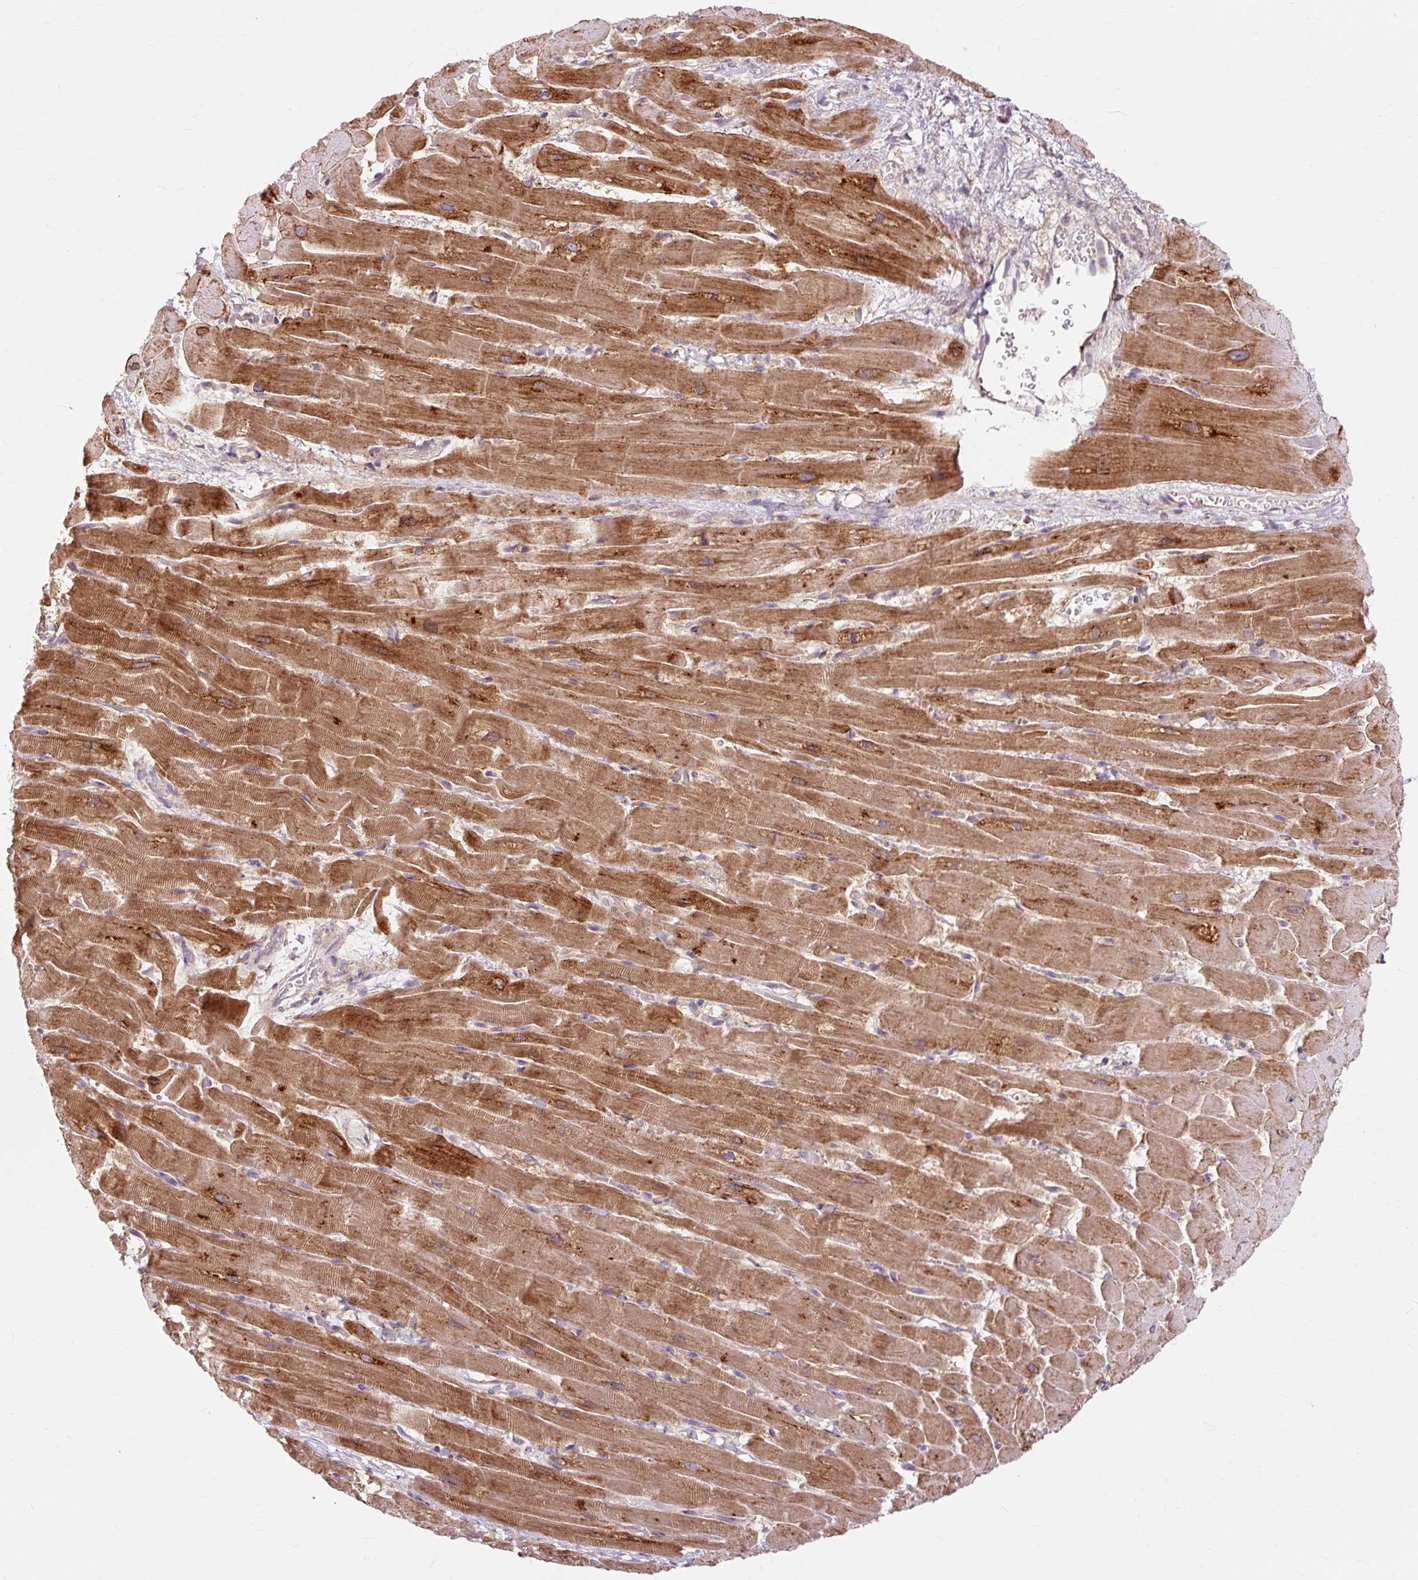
{"staining": {"intensity": "moderate", "quantity": ">75%", "location": "cytoplasmic/membranous"}, "tissue": "heart muscle", "cell_type": "Cardiomyocytes", "image_type": "normal", "snomed": [{"axis": "morphology", "description": "Normal tissue, NOS"}, {"axis": "topography", "description": "Heart"}], "caption": "This is an image of immunohistochemistry staining of benign heart muscle, which shows moderate expression in the cytoplasmic/membranous of cardiomyocytes.", "gene": "PDZD2", "patient": {"sex": "male", "age": 37}}